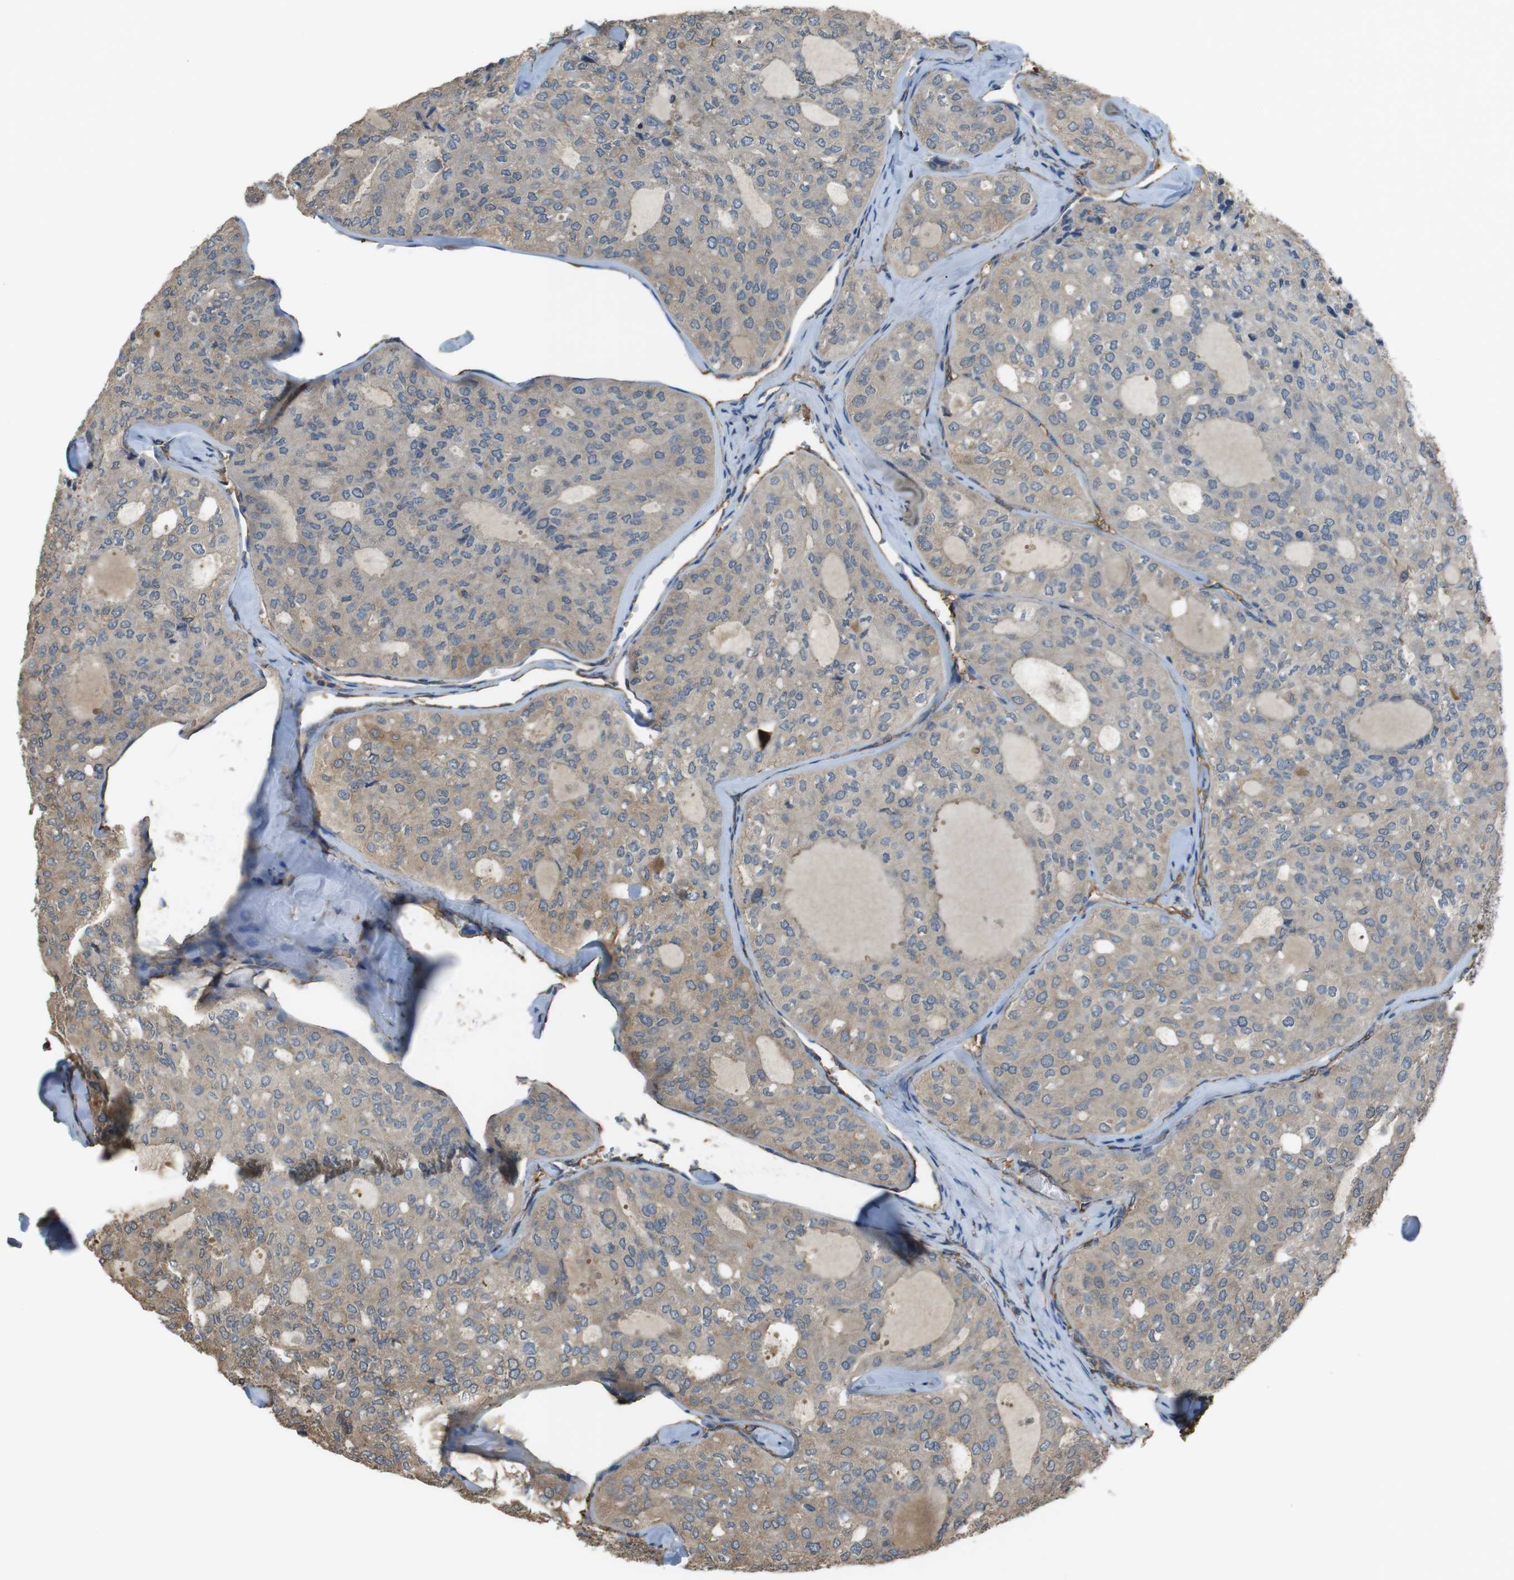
{"staining": {"intensity": "moderate", "quantity": "<25%", "location": "cytoplasmic/membranous"}, "tissue": "thyroid cancer", "cell_type": "Tumor cells", "image_type": "cancer", "snomed": [{"axis": "morphology", "description": "Follicular adenoma carcinoma, NOS"}, {"axis": "topography", "description": "Thyroid gland"}], "caption": "A high-resolution histopathology image shows IHC staining of follicular adenoma carcinoma (thyroid), which displays moderate cytoplasmic/membranous expression in approximately <25% of tumor cells.", "gene": "FCAR", "patient": {"sex": "male", "age": 75}}